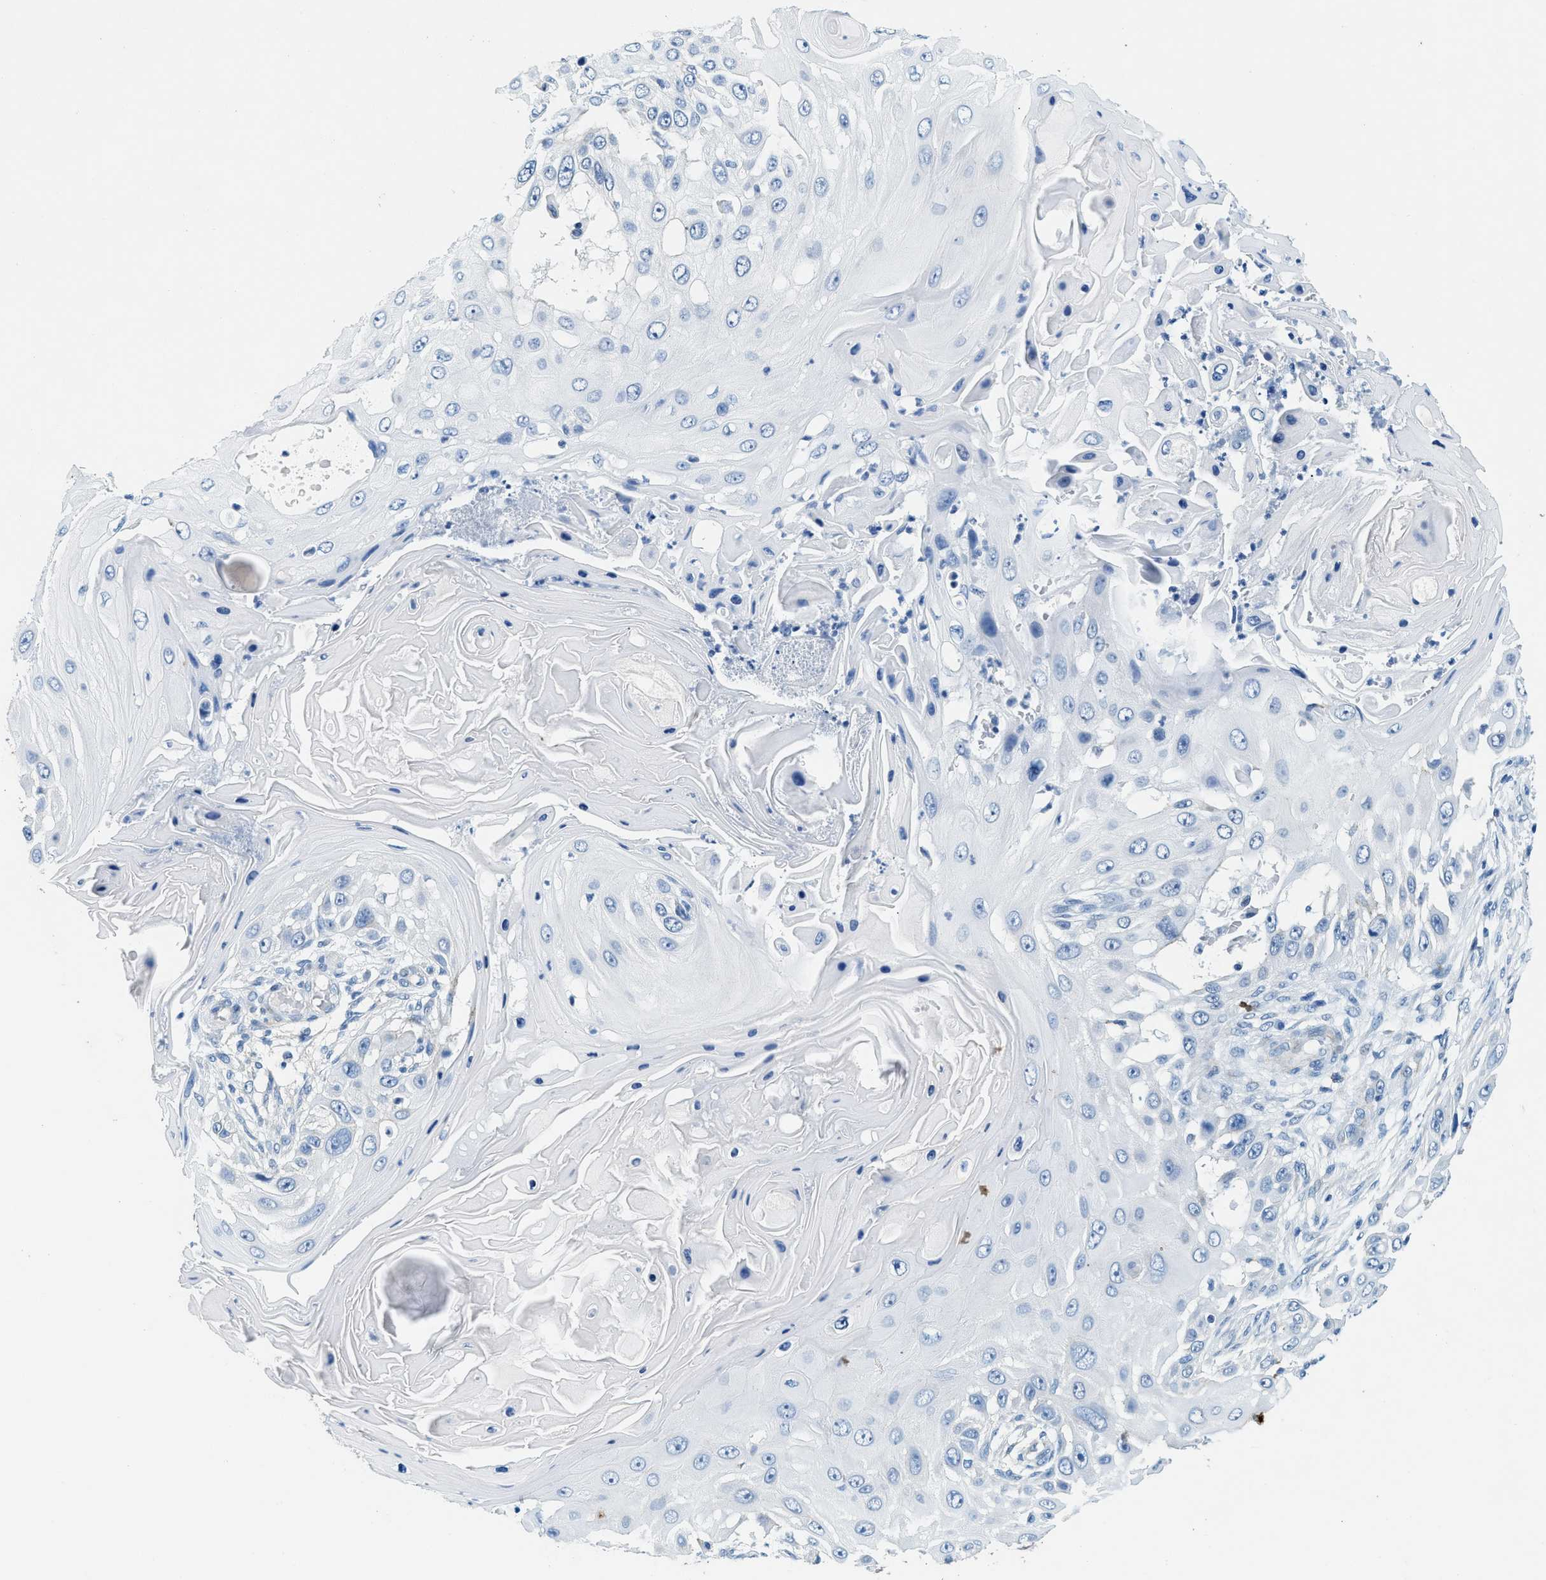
{"staining": {"intensity": "negative", "quantity": "none", "location": "none"}, "tissue": "skin cancer", "cell_type": "Tumor cells", "image_type": "cancer", "snomed": [{"axis": "morphology", "description": "Squamous cell carcinoma, NOS"}, {"axis": "topography", "description": "Skin"}], "caption": "IHC photomicrograph of neoplastic tissue: human skin squamous cell carcinoma stained with DAB demonstrates no significant protein expression in tumor cells.", "gene": "TPSAB1", "patient": {"sex": "female", "age": 44}}